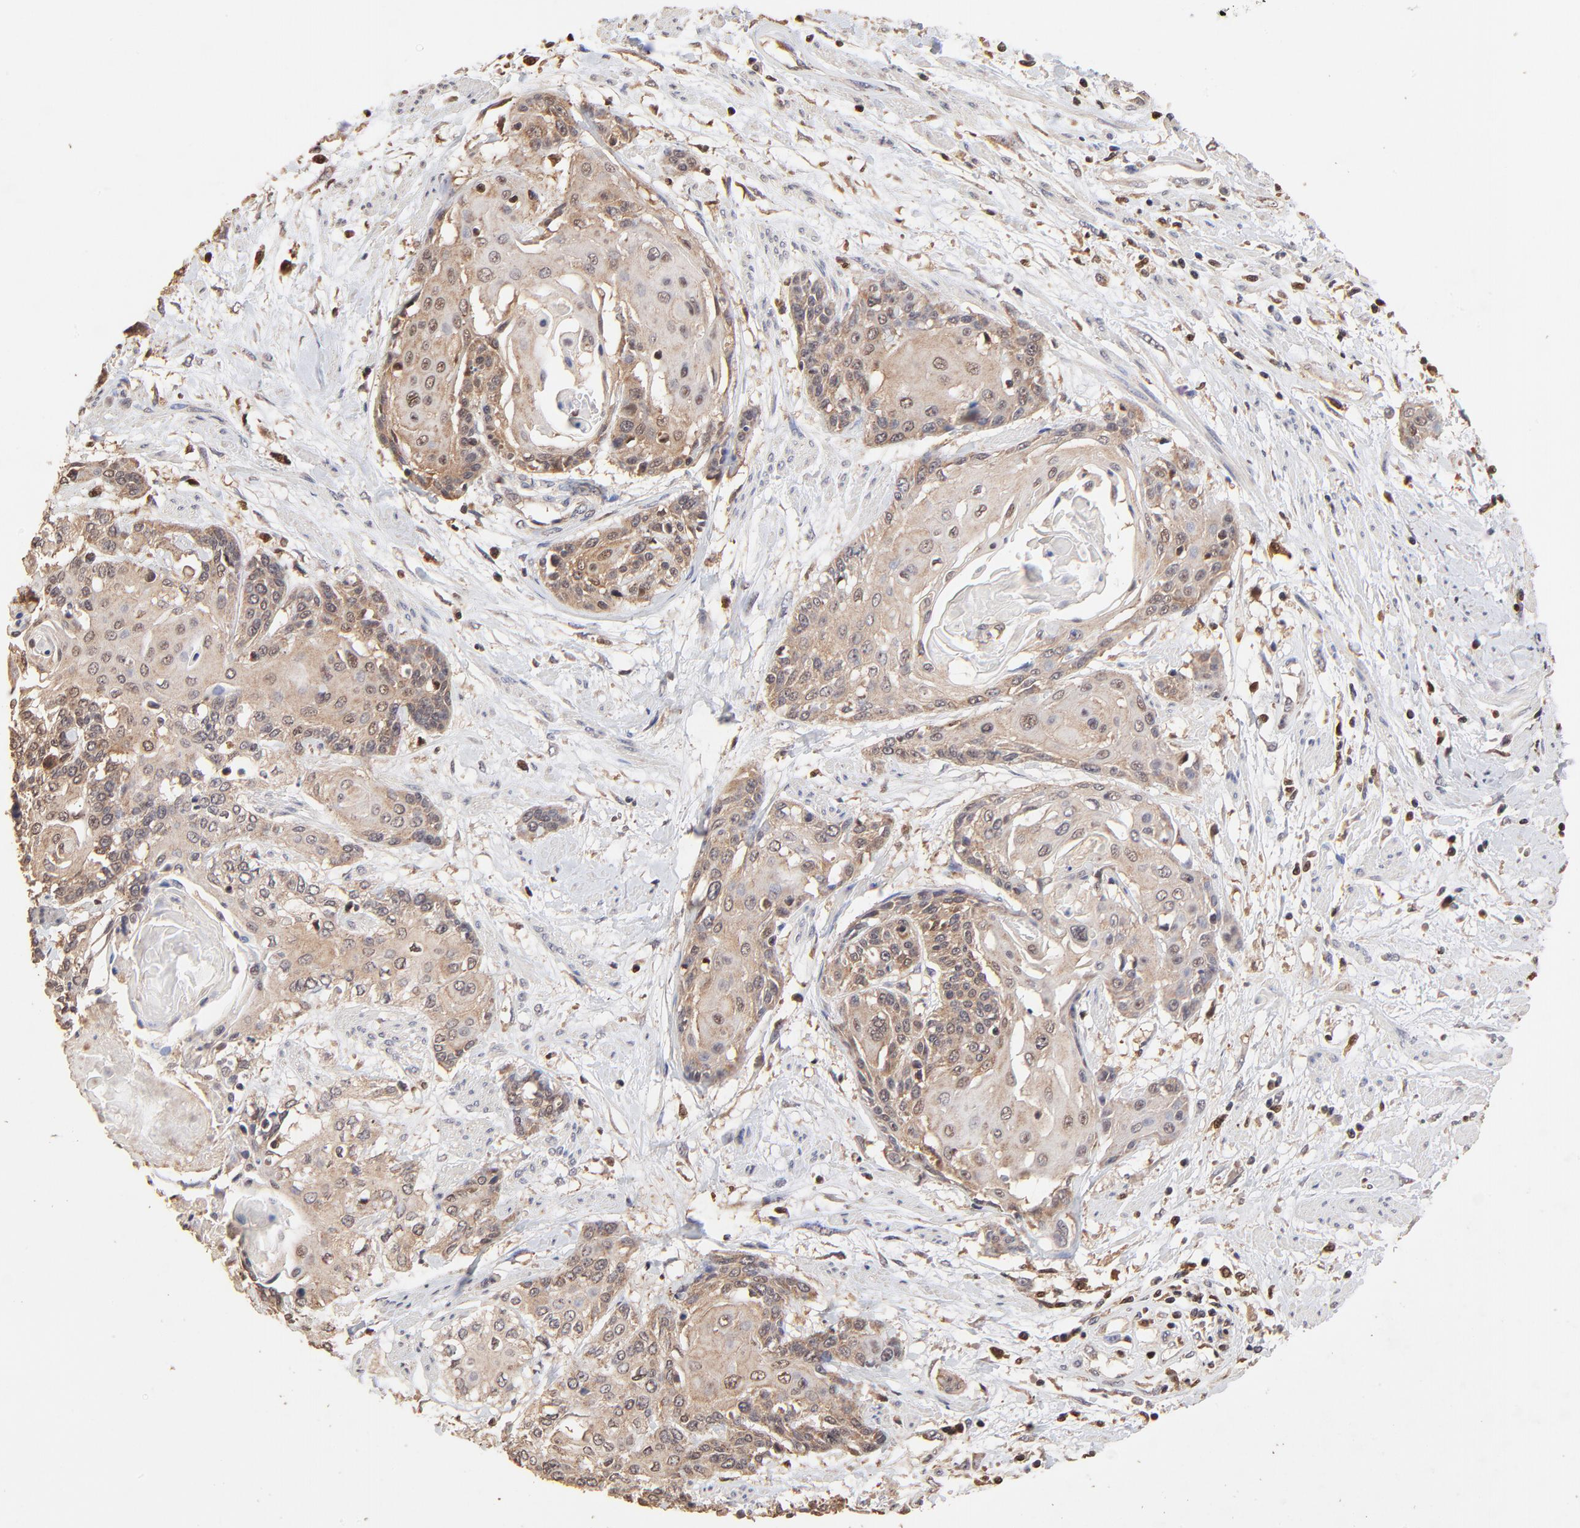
{"staining": {"intensity": "weak", "quantity": ">75%", "location": "cytoplasmic/membranous"}, "tissue": "cervical cancer", "cell_type": "Tumor cells", "image_type": "cancer", "snomed": [{"axis": "morphology", "description": "Squamous cell carcinoma, NOS"}, {"axis": "topography", "description": "Cervix"}], "caption": "About >75% of tumor cells in squamous cell carcinoma (cervical) show weak cytoplasmic/membranous protein expression as visualized by brown immunohistochemical staining.", "gene": "CASP1", "patient": {"sex": "female", "age": 57}}